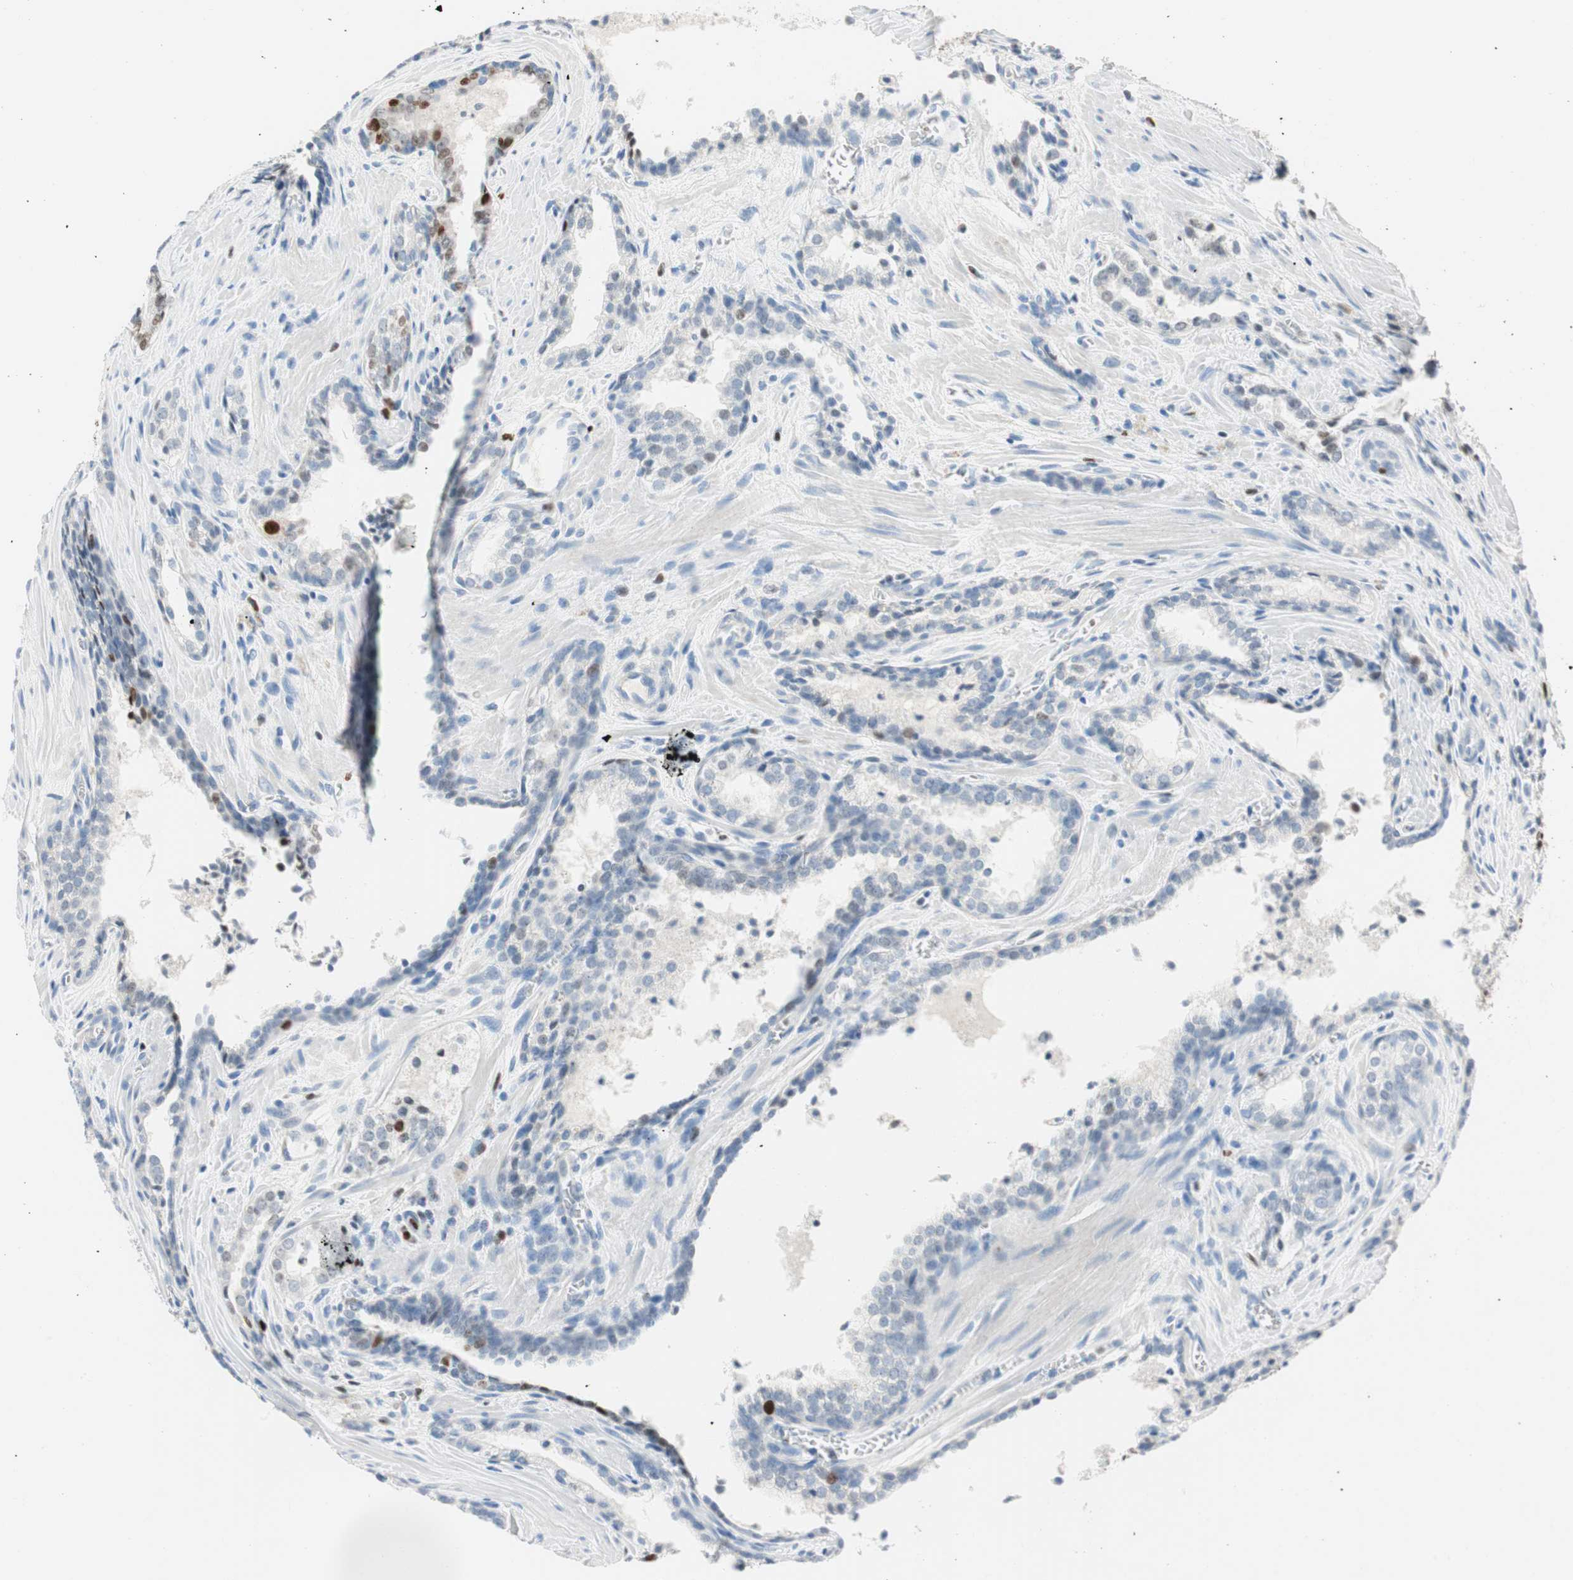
{"staining": {"intensity": "moderate", "quantity": "<25%", "location": "nuclear"}, "tissue": "prostate cancer", "cell_type": "Tumor cells", "image_type": "cancer", "snomed": [{"axis": "morphology", "description": "Adenocarcinoma, Low grade"}, {"axis": "topography", "description": "Prostate"}], "caption": "A brown stain highlights moderate nuclear expression of a protein in prostate cancer tumor cells.", "gene": "EZH2", "patient": {"sex": "male", "age": 60}}